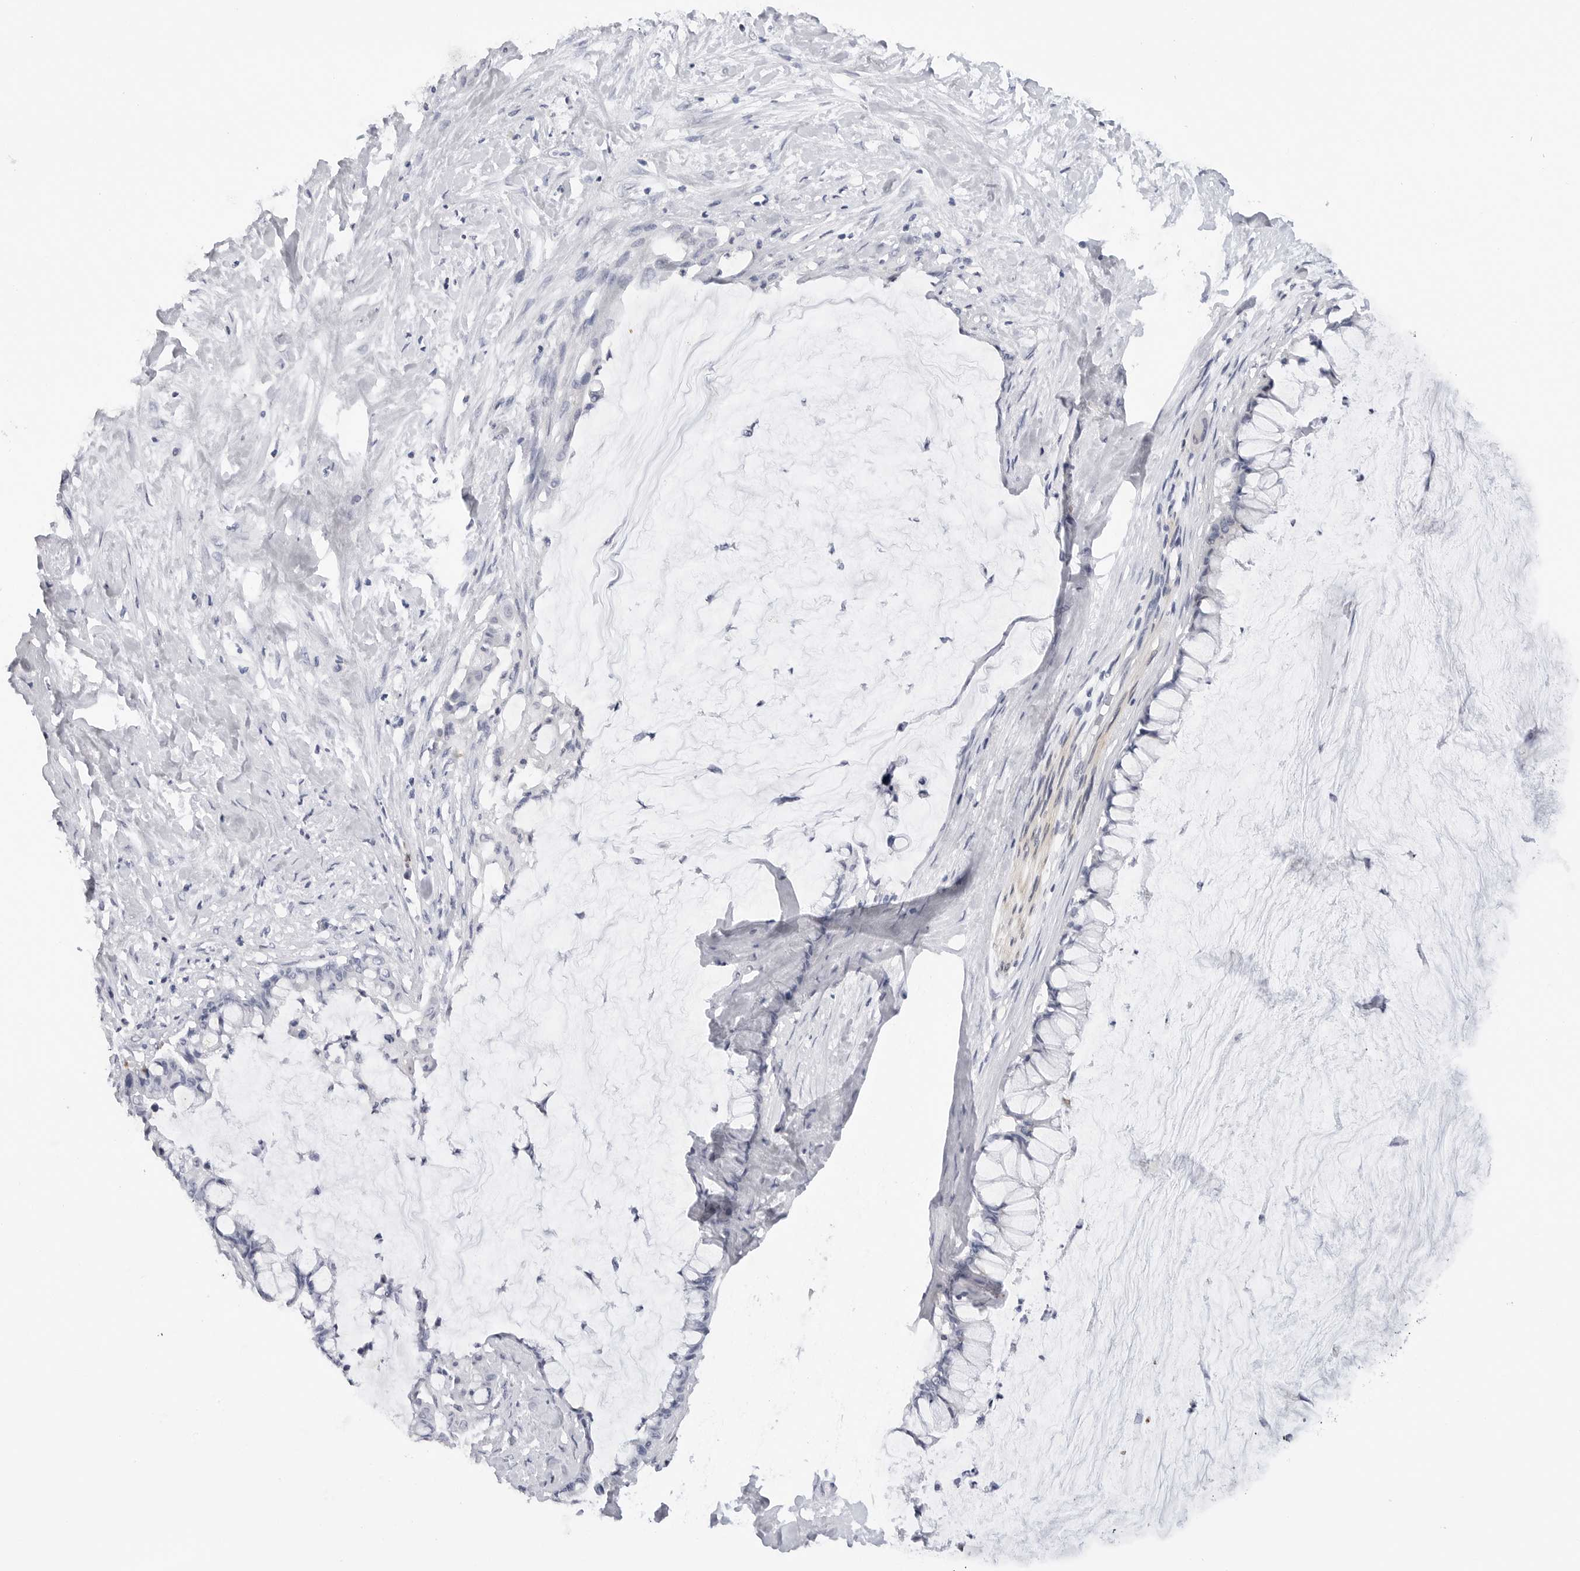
{"staining": {"intensity": "negative", "quantity": "none", "location": "none"}, "tissue": "pancreatic cancer", "cell_type": "Tumor cells", "image_type": "cancer", "snomed": [{"axis": "morphology", "description": "Adenocarcinoma, NOS"}, {"axis": "topography", "description": "Pancreas"}], "caption": "Human adenocarcinoma (pancreatic) stained for a protein using IHC displays no positivity in tumor cells.", "gene": "MAP2K5", "patient": {"sex": "male", "age": 41}}